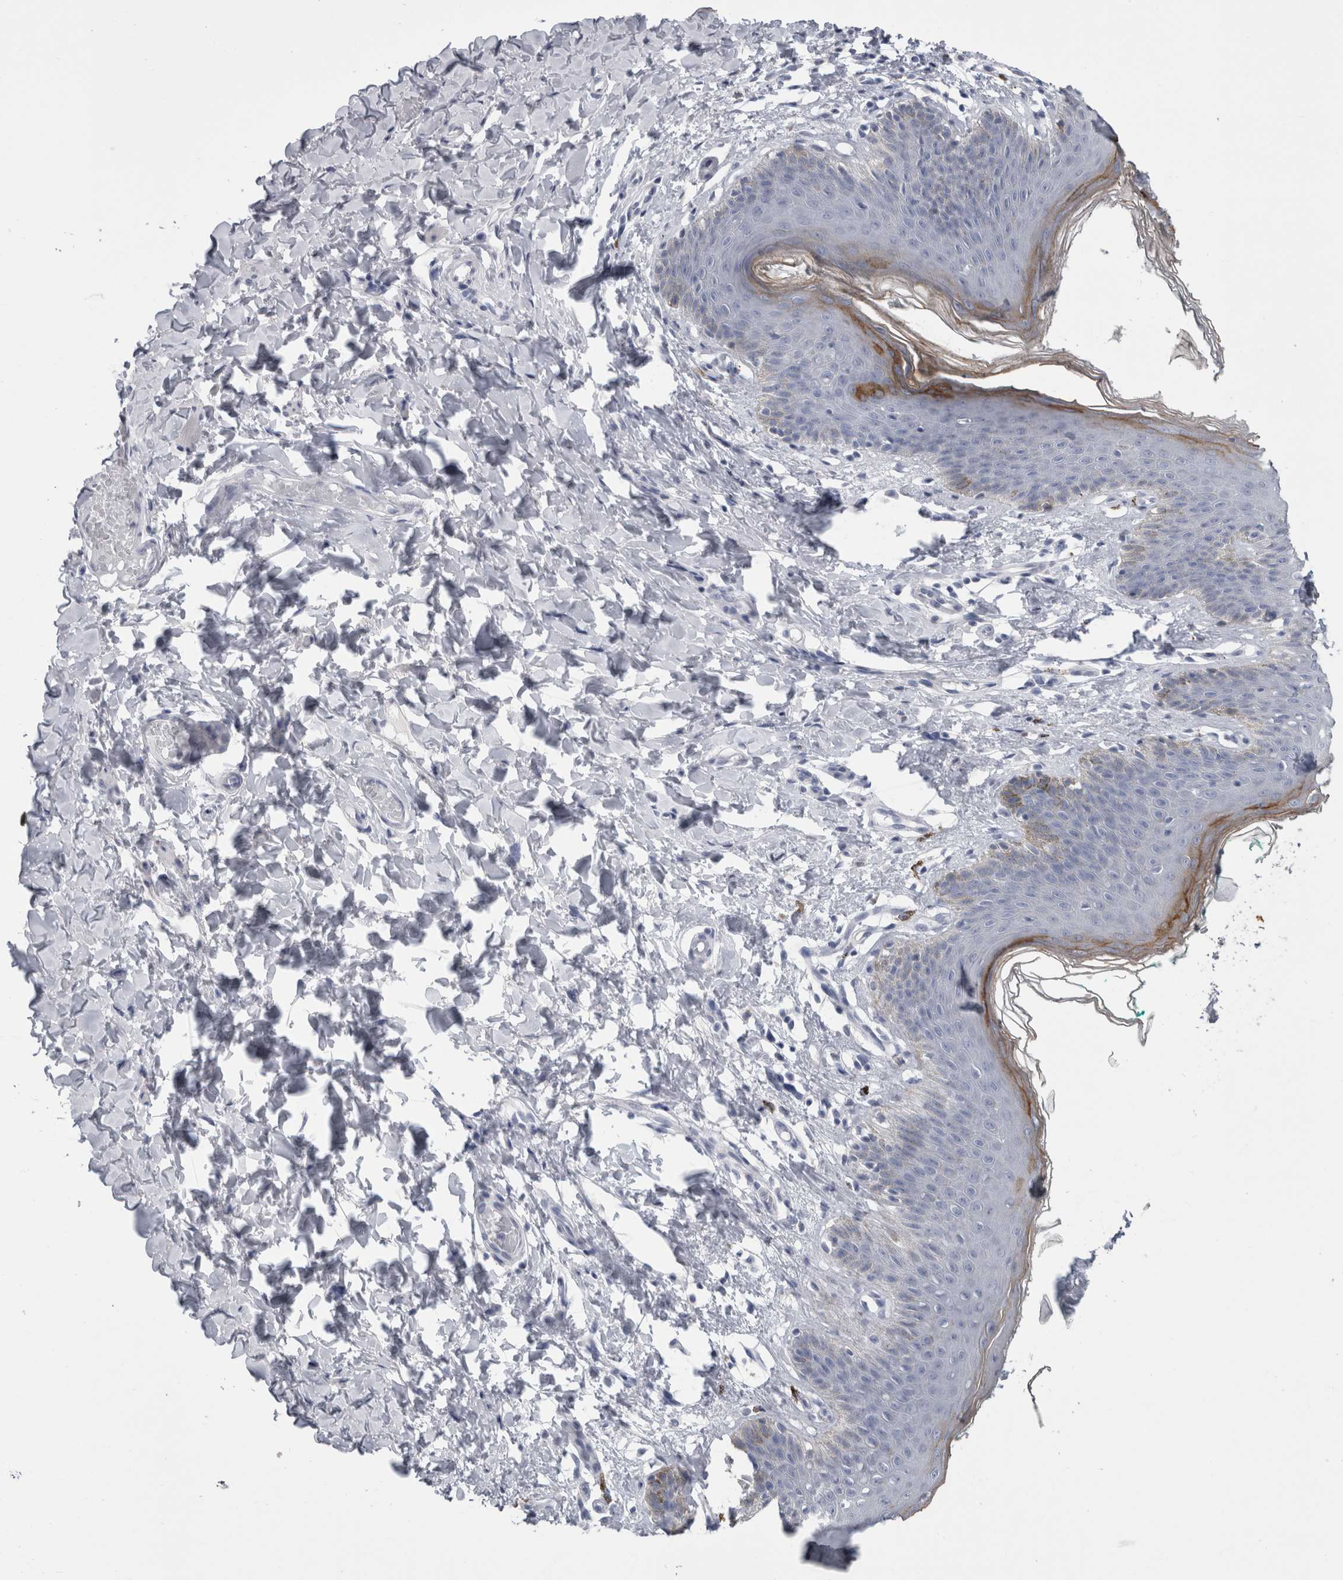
{"staining": {"intensity": "moderate", "quantity": "<25%", "location": "cytoplasmic/membranous"}, "tissue": "skin", "cell_type": "Epidermal cells", "image_type": "normal", "snomed": [{"axis": "morphology", "description": "Normal tissue, NOS"}, {"axis": "topography", "description": "Vulva"}], "caption": "Normal skin demonstrates moderate cytoplasmic/membranous positivity in approximately <25% of epidermal cells.", "gene": "MSMB", "patient": {"sex": "female", "age": 66}}